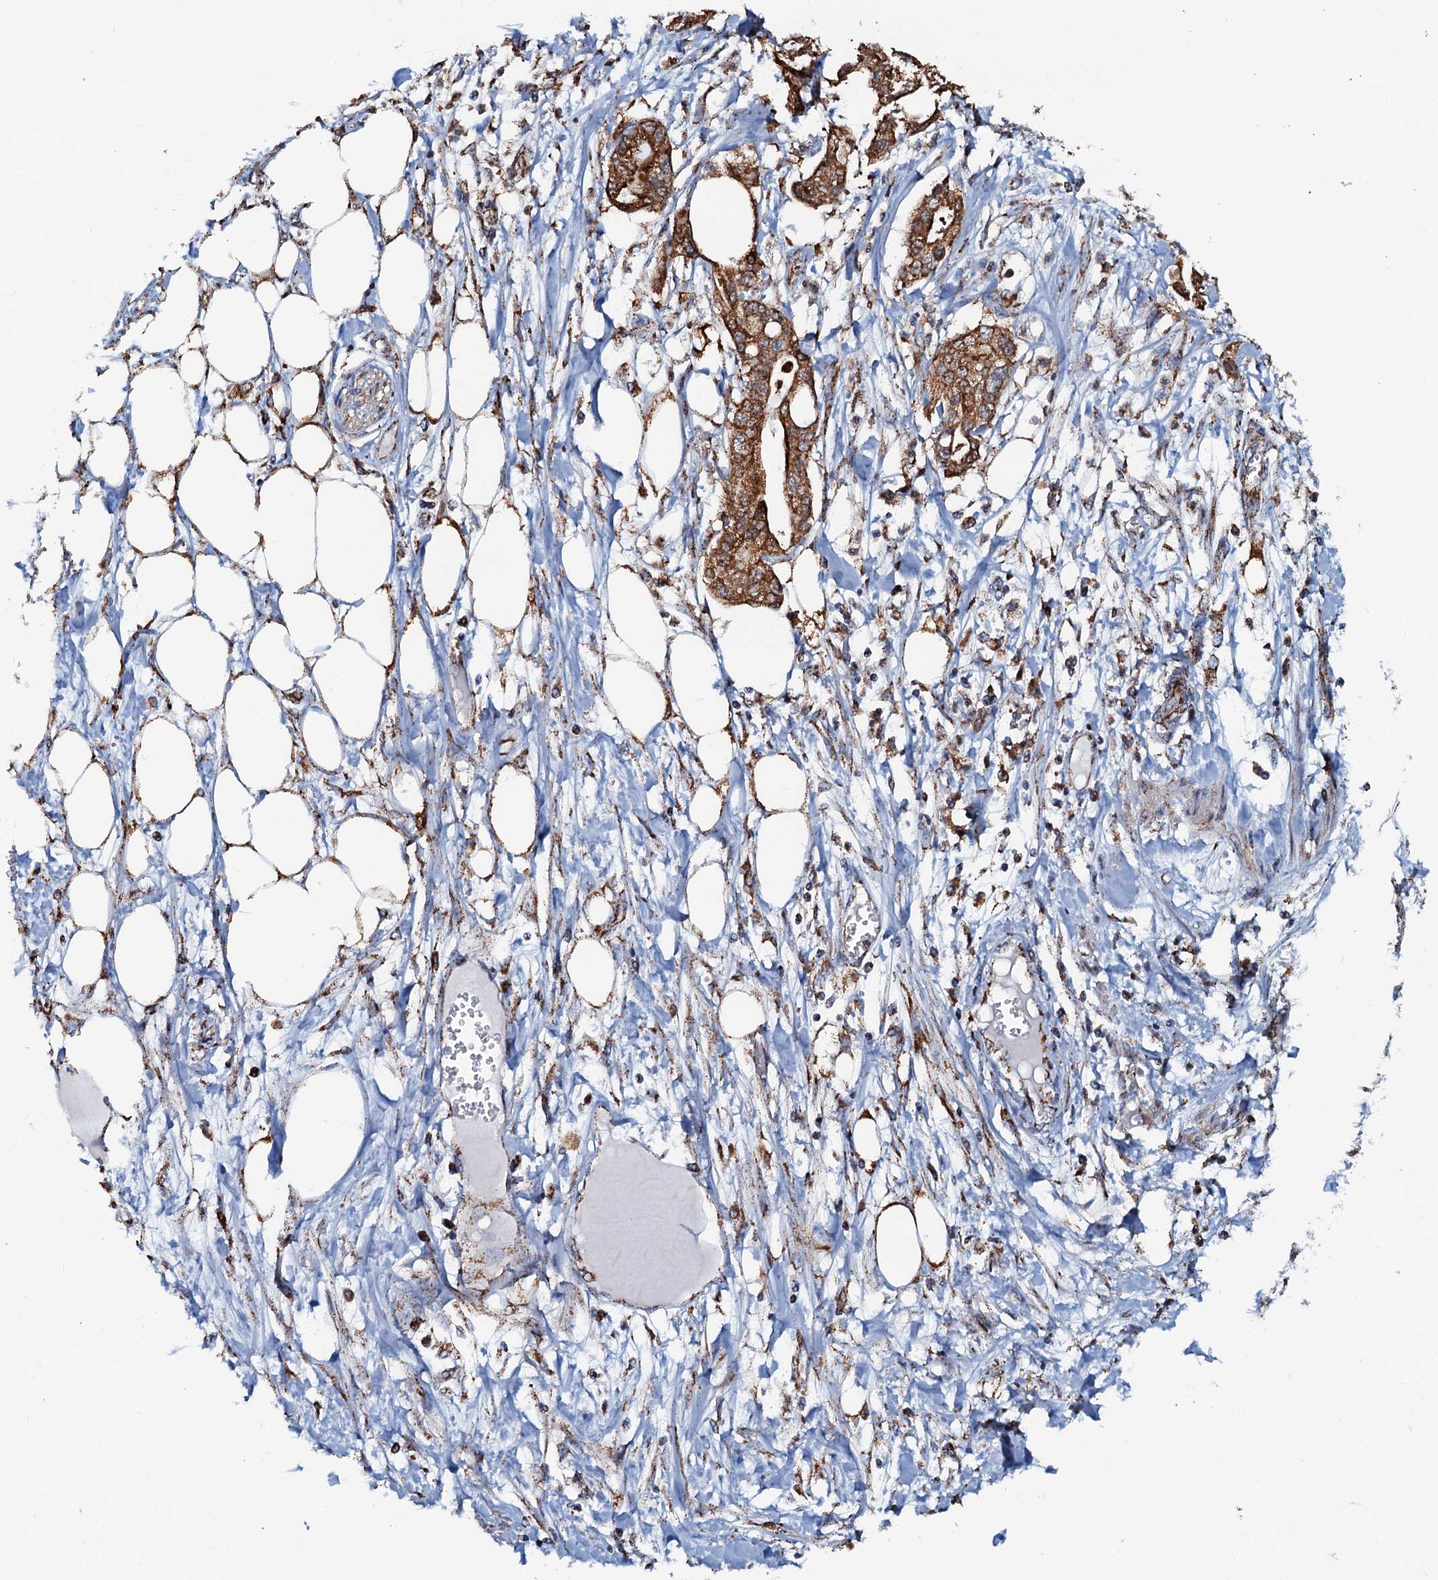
{"staining": {"intensity": "strong", "quantity": ">75%", "location": "cytoplasmic/membranous"}, "tissue": "pancreatic cancer", "cell_type": "Tumor cells", "image_type": "cancer", "snomed": [{"axis": "morphology", "description": "Adenocarcinoma, NOS"}, {"axis": "topography", "description": "Pancreas"}], "caption": "Adenocarcinoma (pancreatic) was stained to show a protein in brown. There is high levels of strong cytoplasmic/membranous positivity in approximately >75% of tumor cells.", "gene": "AAGAB", "patient": {"sex": "male", "age": 68}}